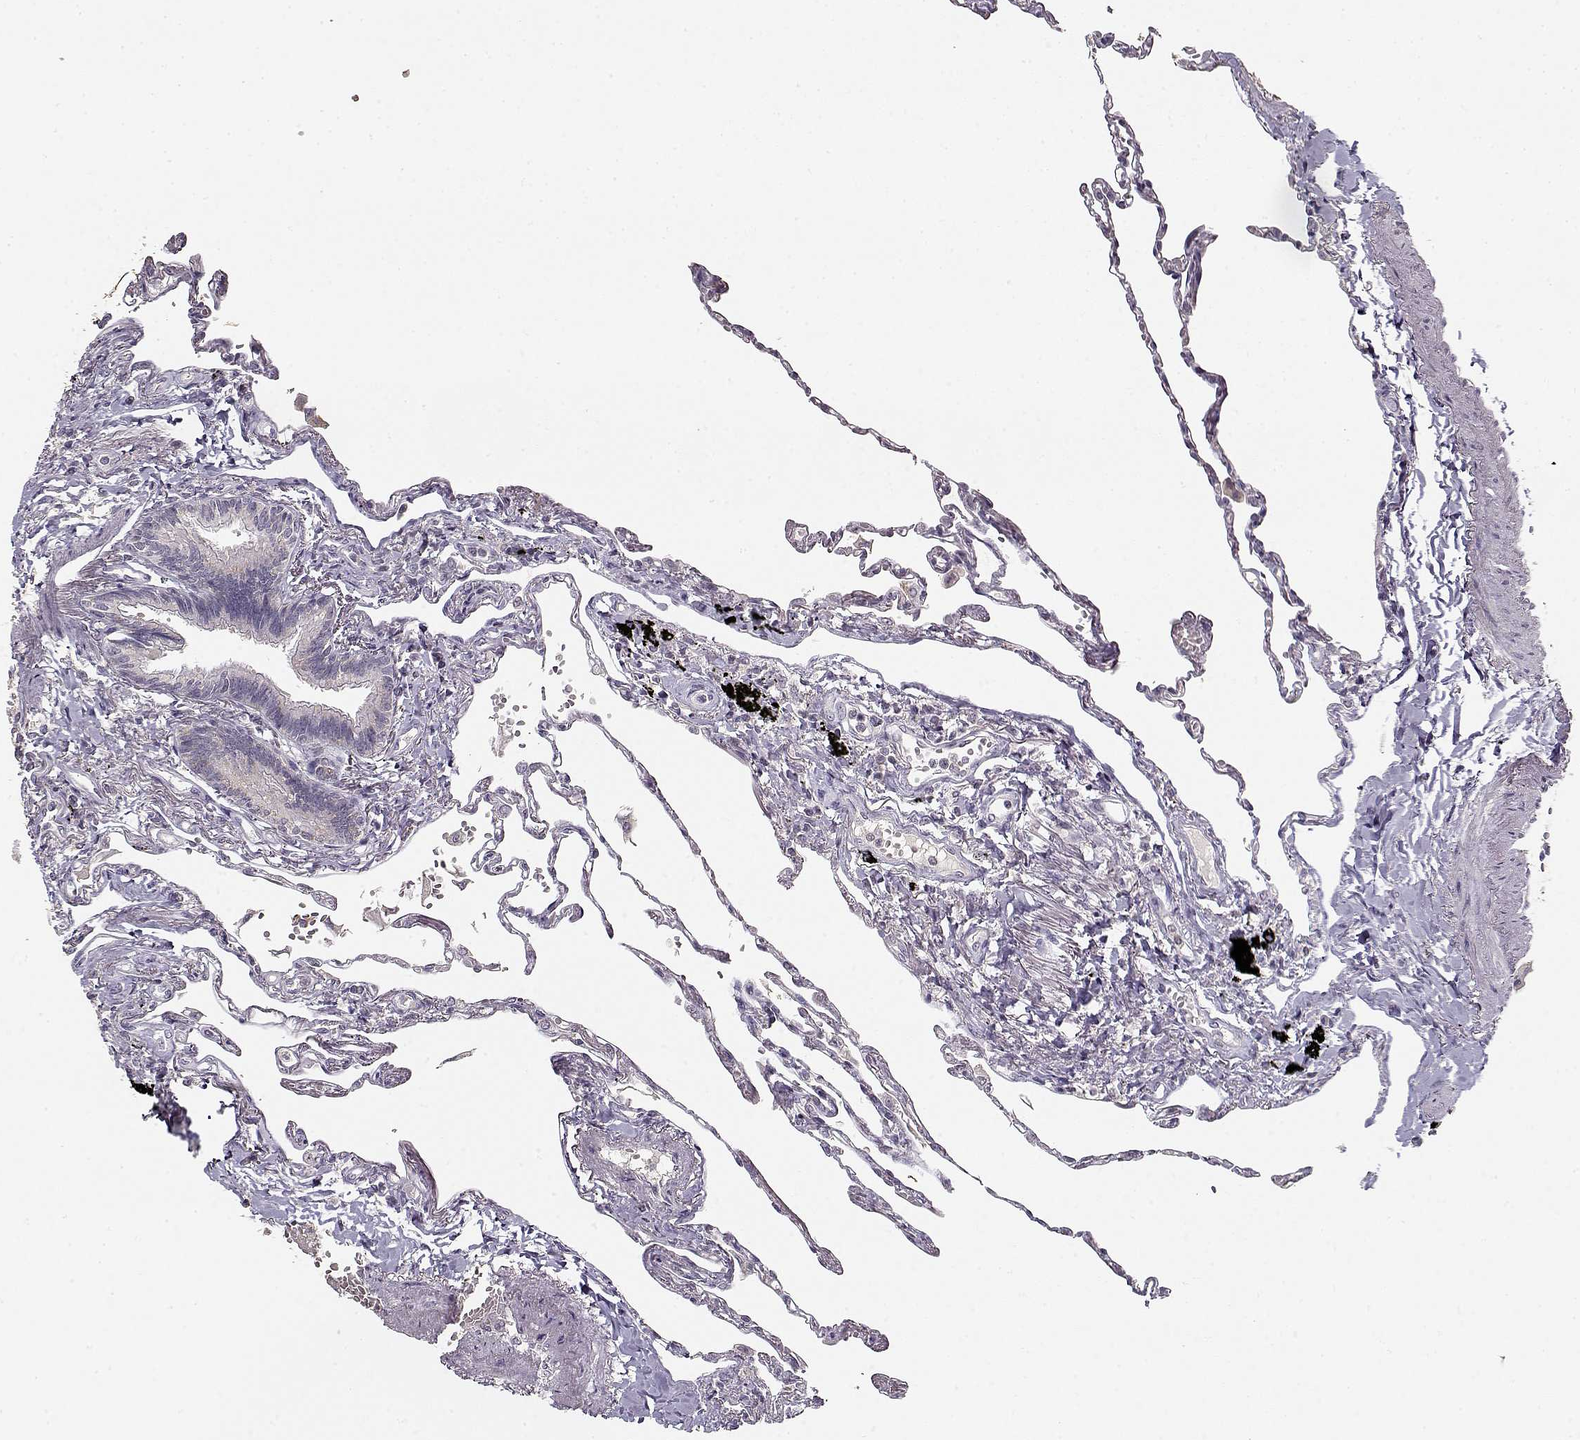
{"staining": {"intensity": "negative", "quantity": "none", "location": "none"}, "tissue": "lung", "cell_type": "Alveolar cells", "image_type": "normal", "snomed": [{"axis": "morphology", "description": "Normal tissue, NOS"}, {"axis": "topography", "description": "Lung"}], "caption": "IHC micrograph of unremarkable lung: human lung stained with DAB displays no significant protein positivity in alveolar cells.", "gene": "UROC1", "patient": {"sex": "male", "age": 78}}